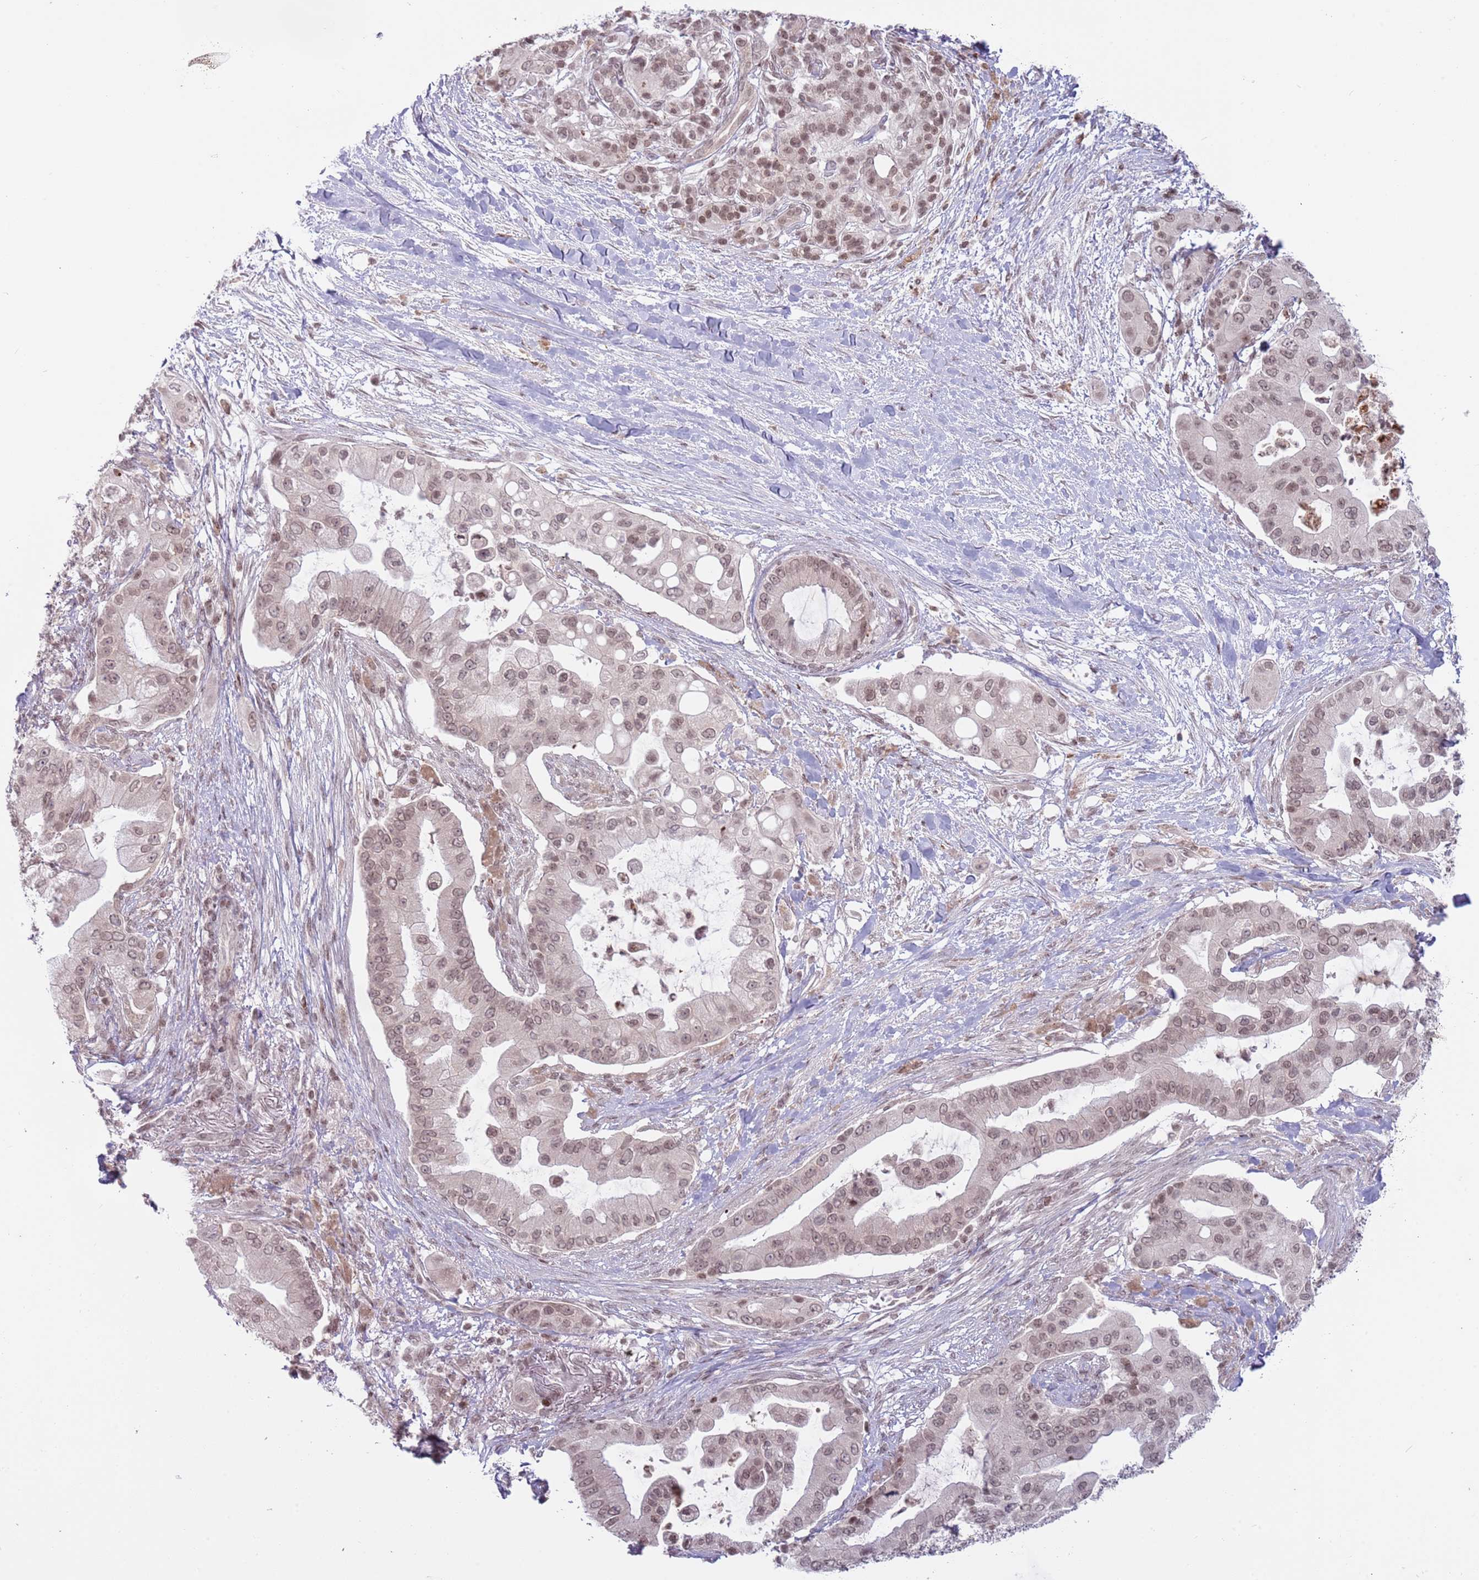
{"staining": {"intensity": "weak", "quantity": "25%-75%", "location": "nuclear"}, "tissue": "pancreatic cancer", "cell_type": "Tumor cells", "image_type": "cancer", "snomed": [{"axis": "morphology", "description": "Adenocarcinoma, NOS"}, {"axis": "topography", "description": "Pancreas"}], "caption": "Adenocarcinoma (pancreatic) stained for a protein (brown) demonstrates weak nuclear positive expression in approximately 25%-75% of tumor cells.", "gene": "SH3RF3", "patient": {"sex": "male", "age": 57}}